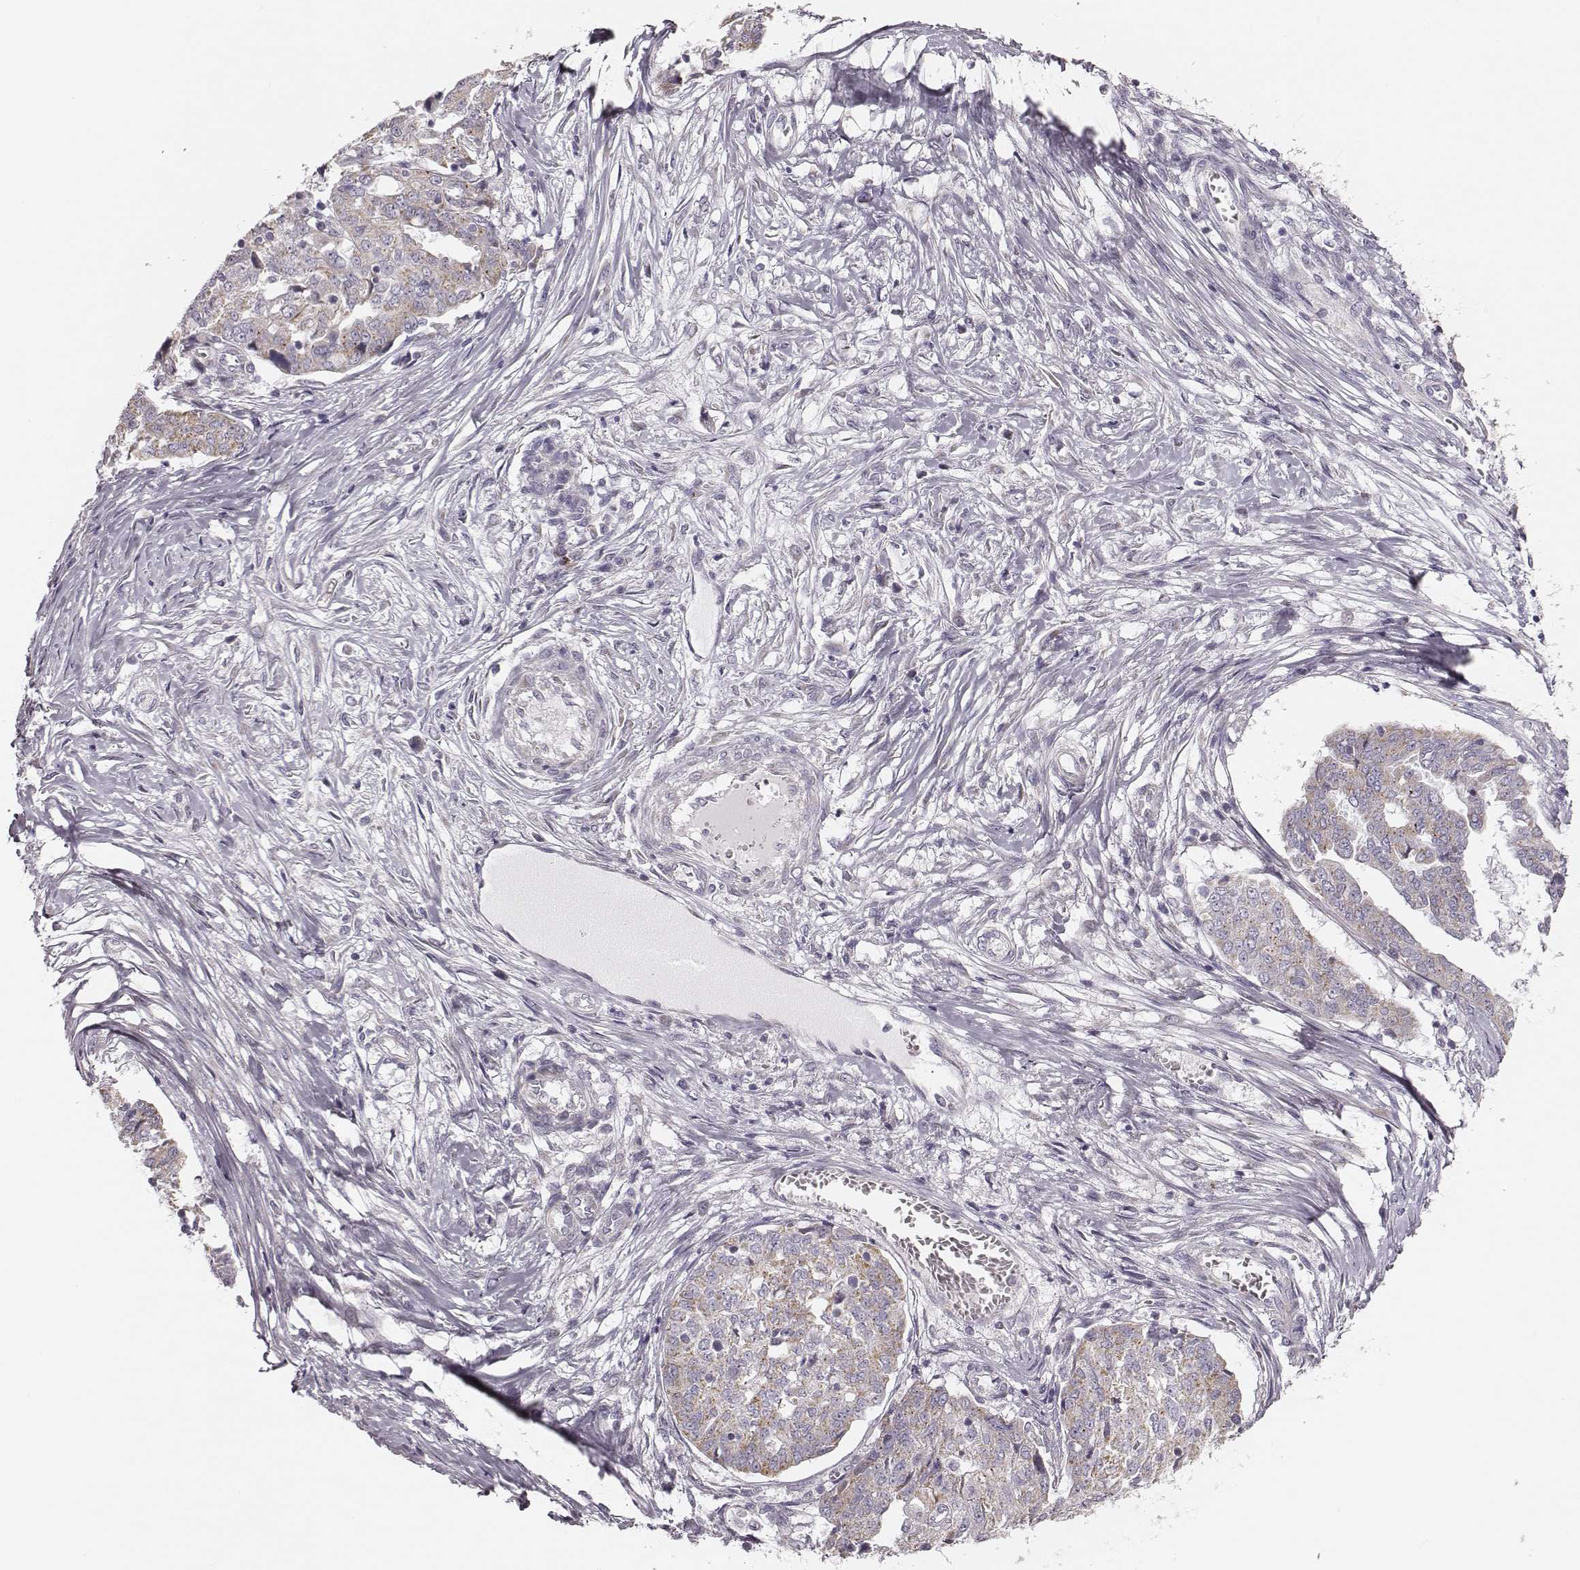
{"staining": {"intensity": "weak", "quantity": "<25%", "location": "cytoplasmic/membranous"}, "tissue": "ovarian cancer", "cell_type": "Tumor cells", "image_type": "cancer", "snomed": [{"axis": "morphology", "description": "Cystadenocarcinoma, serous, NOS"}, {"axis": "topography", "description": "Ovary"}], "caption": "This is an immunohistochemistry micrograph of serous cystadenocarcinoma (ovarian). There is no expression in tumor cells.", "gene": "UBL4B", "patient": {"sex": "female", "age": 67}}